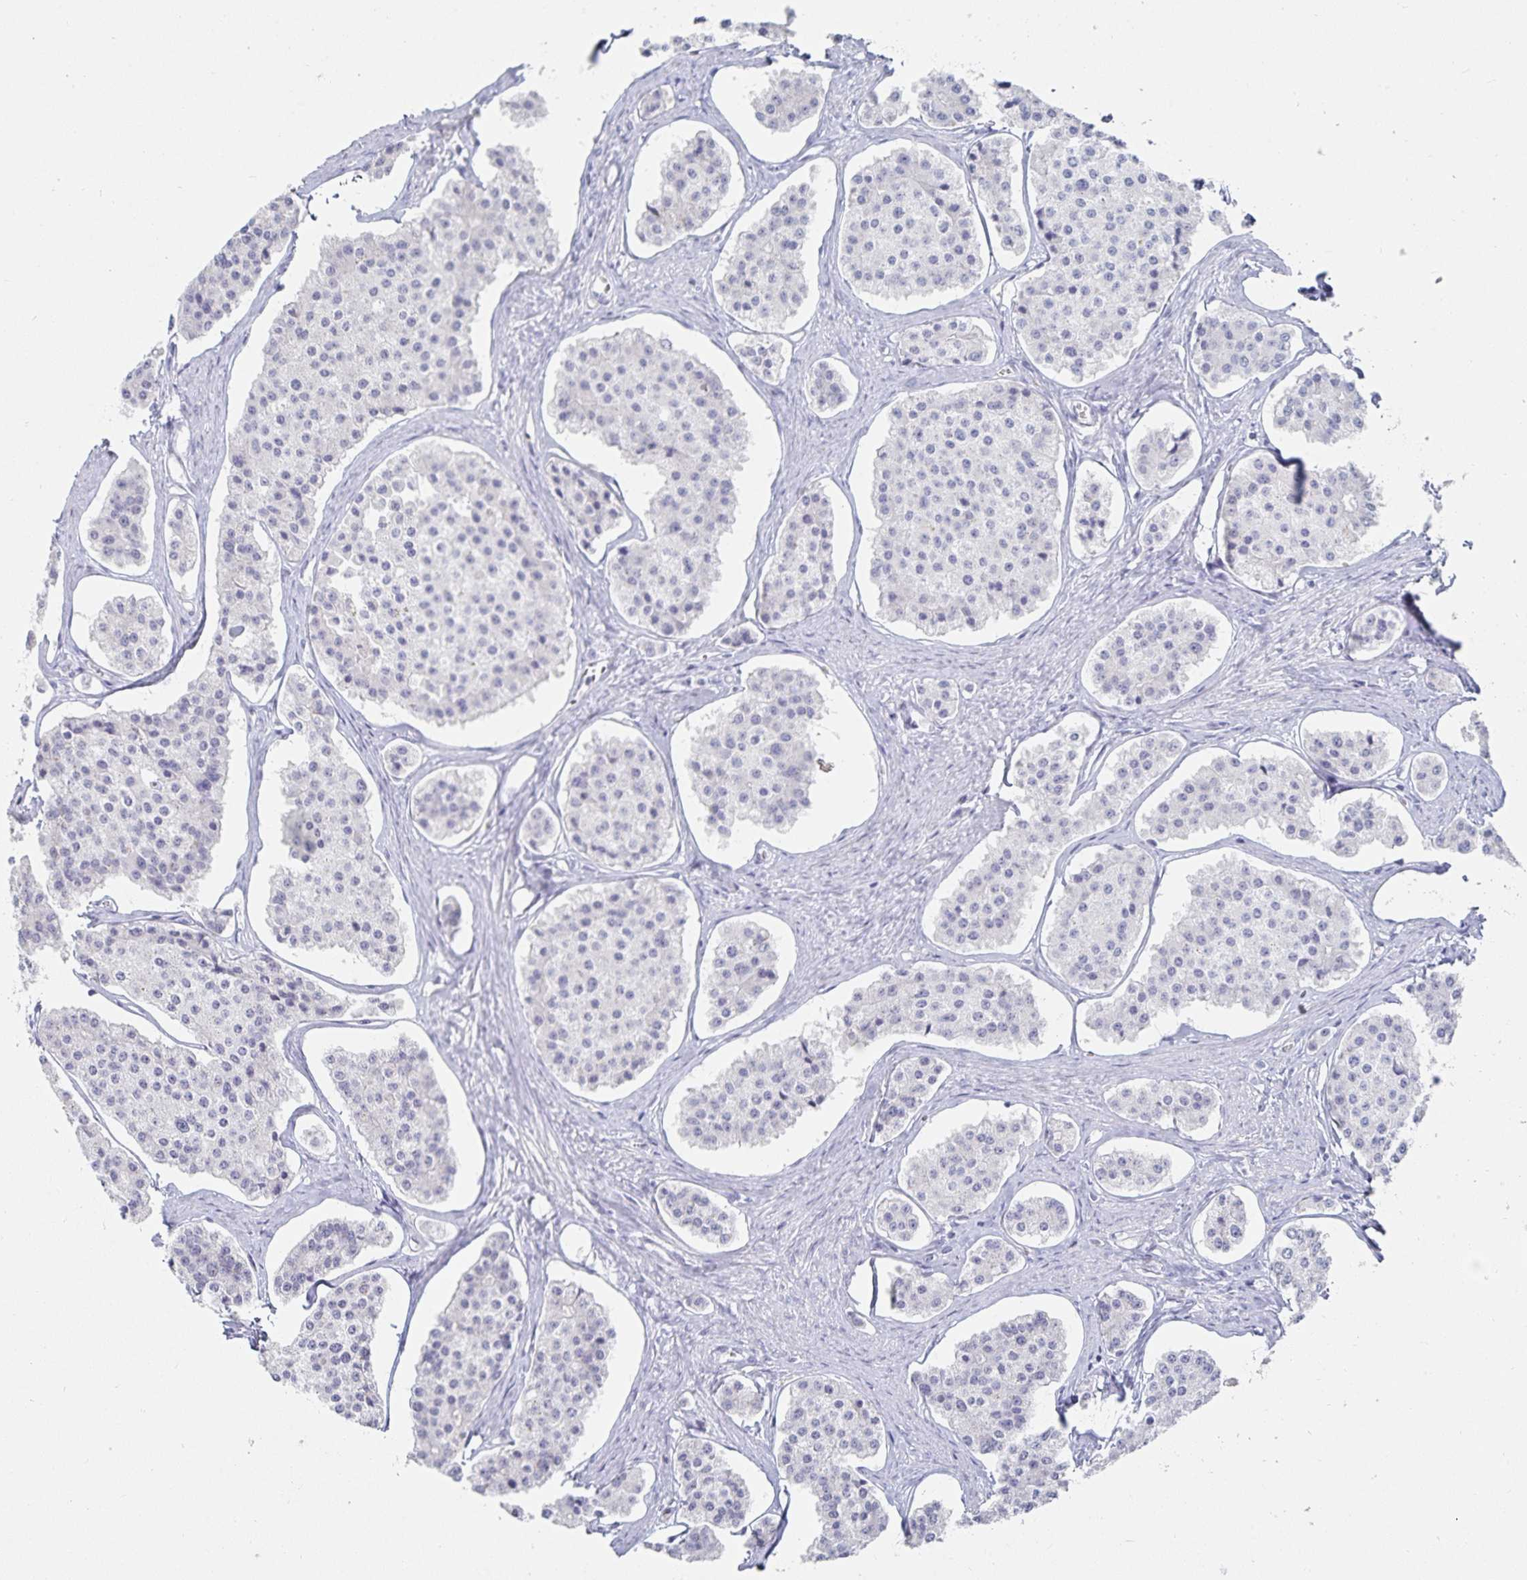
{"staining": {"intensity": "negative", "quantity": "none", "location": "none"}, "tissue": "carcinoid", "cell_type": "Tumor cells", "image_type": "cancer", "snomed": [{"axis": "morphology", "description": "Carcinoid, malignant, NOS"}, {"axis": "topography", "description": "Small intestine"}], "caption": "Immunohistochemistry of carcinoid (malignant) demonstrates no positivity in tumor cells.", "gene": "SFTPA1", "patient": {"sex": "female", "age": 65}}